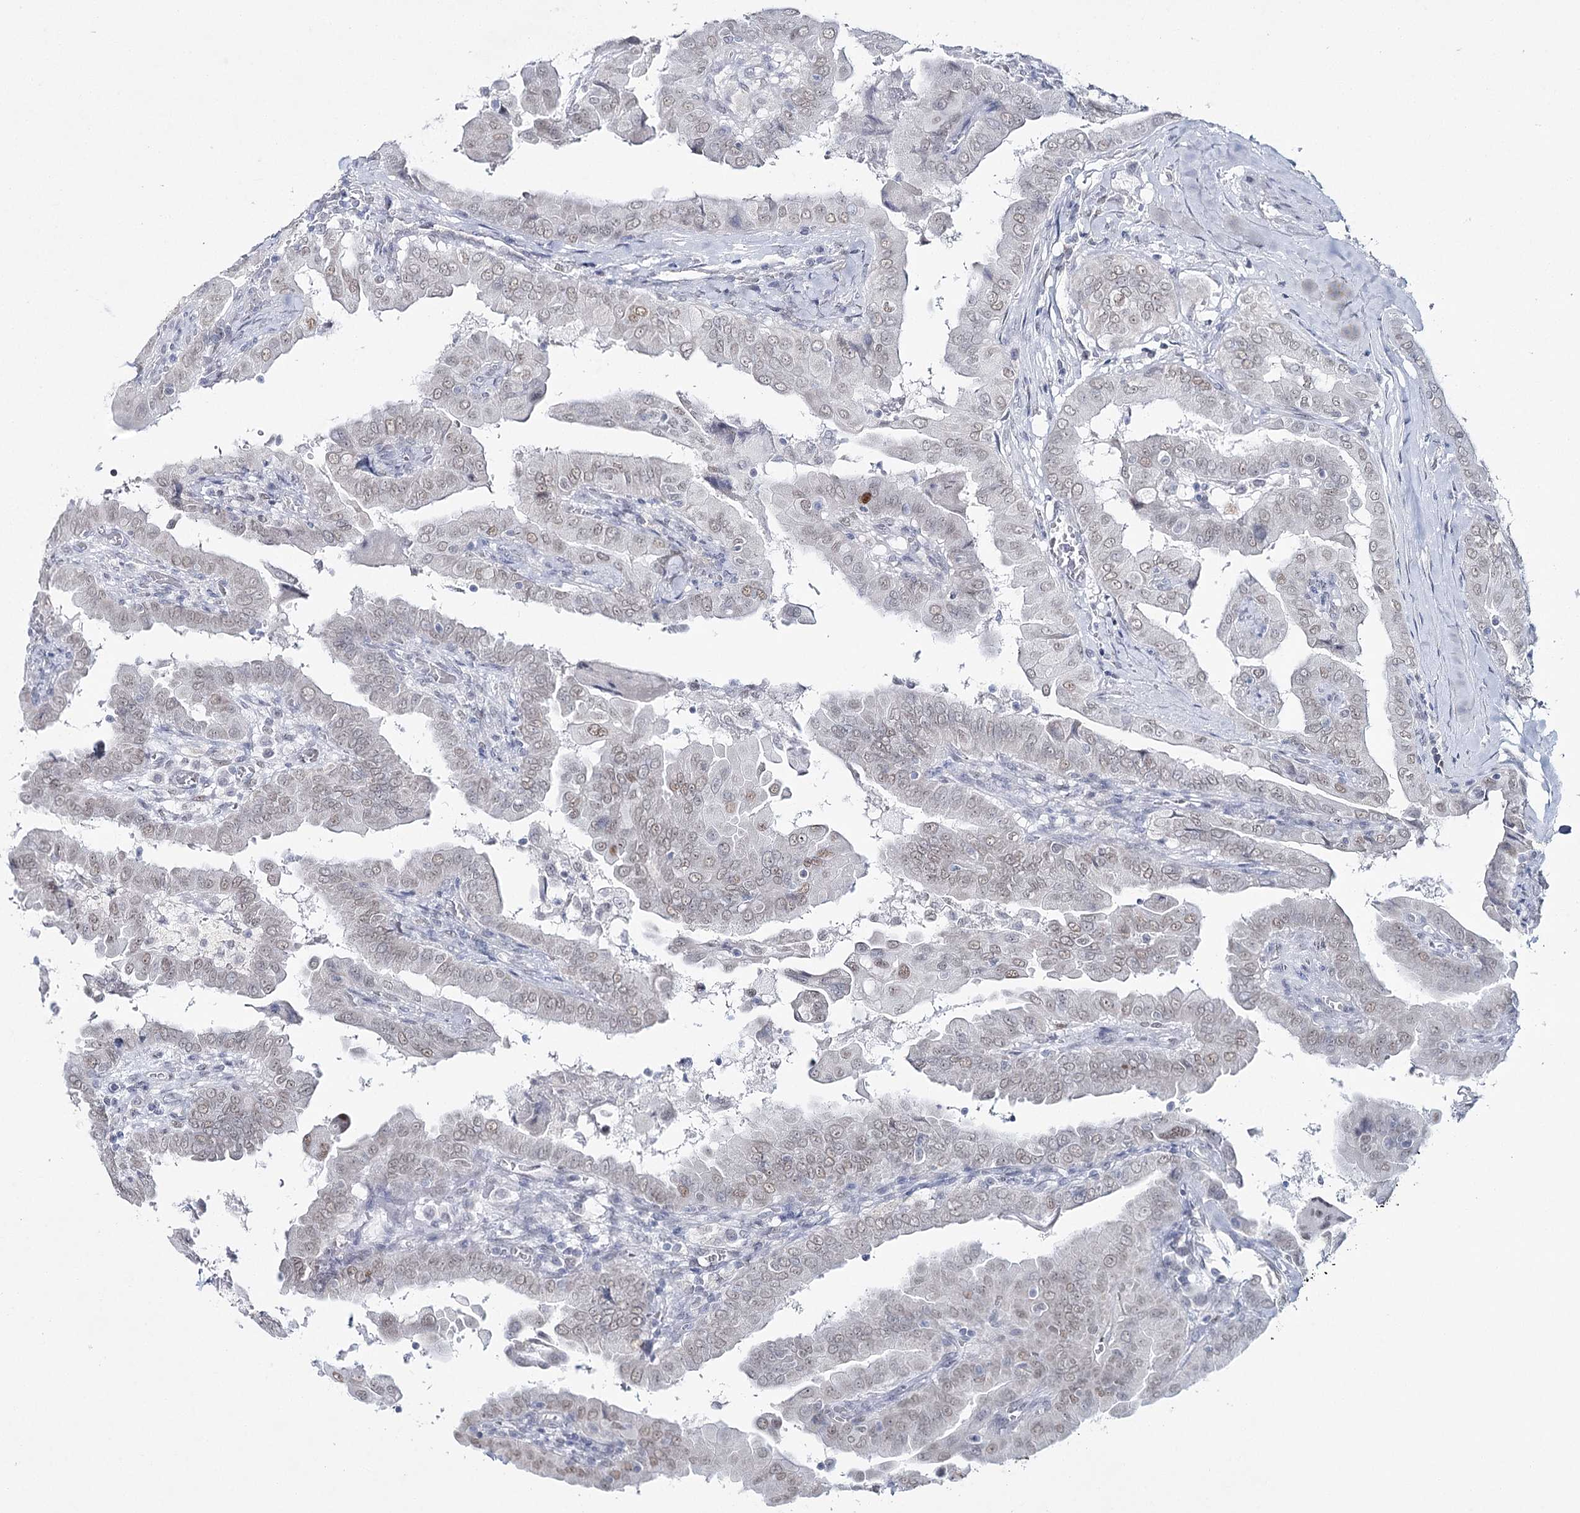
{"staining": {"intensity": "weak", "quantity": ">75%", "location": "nuclear"}, "tissue": "thyroid cancer", "cell_type": "Tumor cells", "image_type": "cancer", "snomed": [{"axis": "morphology", "description": "Papillary adenocarcinoma, NOS"}, {"axis": "topography", "description": "Thyroid gland"}], "caption": "This micrograph demonstrates thyroid cancer (papillary adenocarcinoma) stained with IHC to label a protein in brown. The nuclear of tumor cells show weak positivity for the protein. Nuclei are counter-stained blue.", "gene": "ZC3H8", "patient": {"sex": "male", "age": 33}}